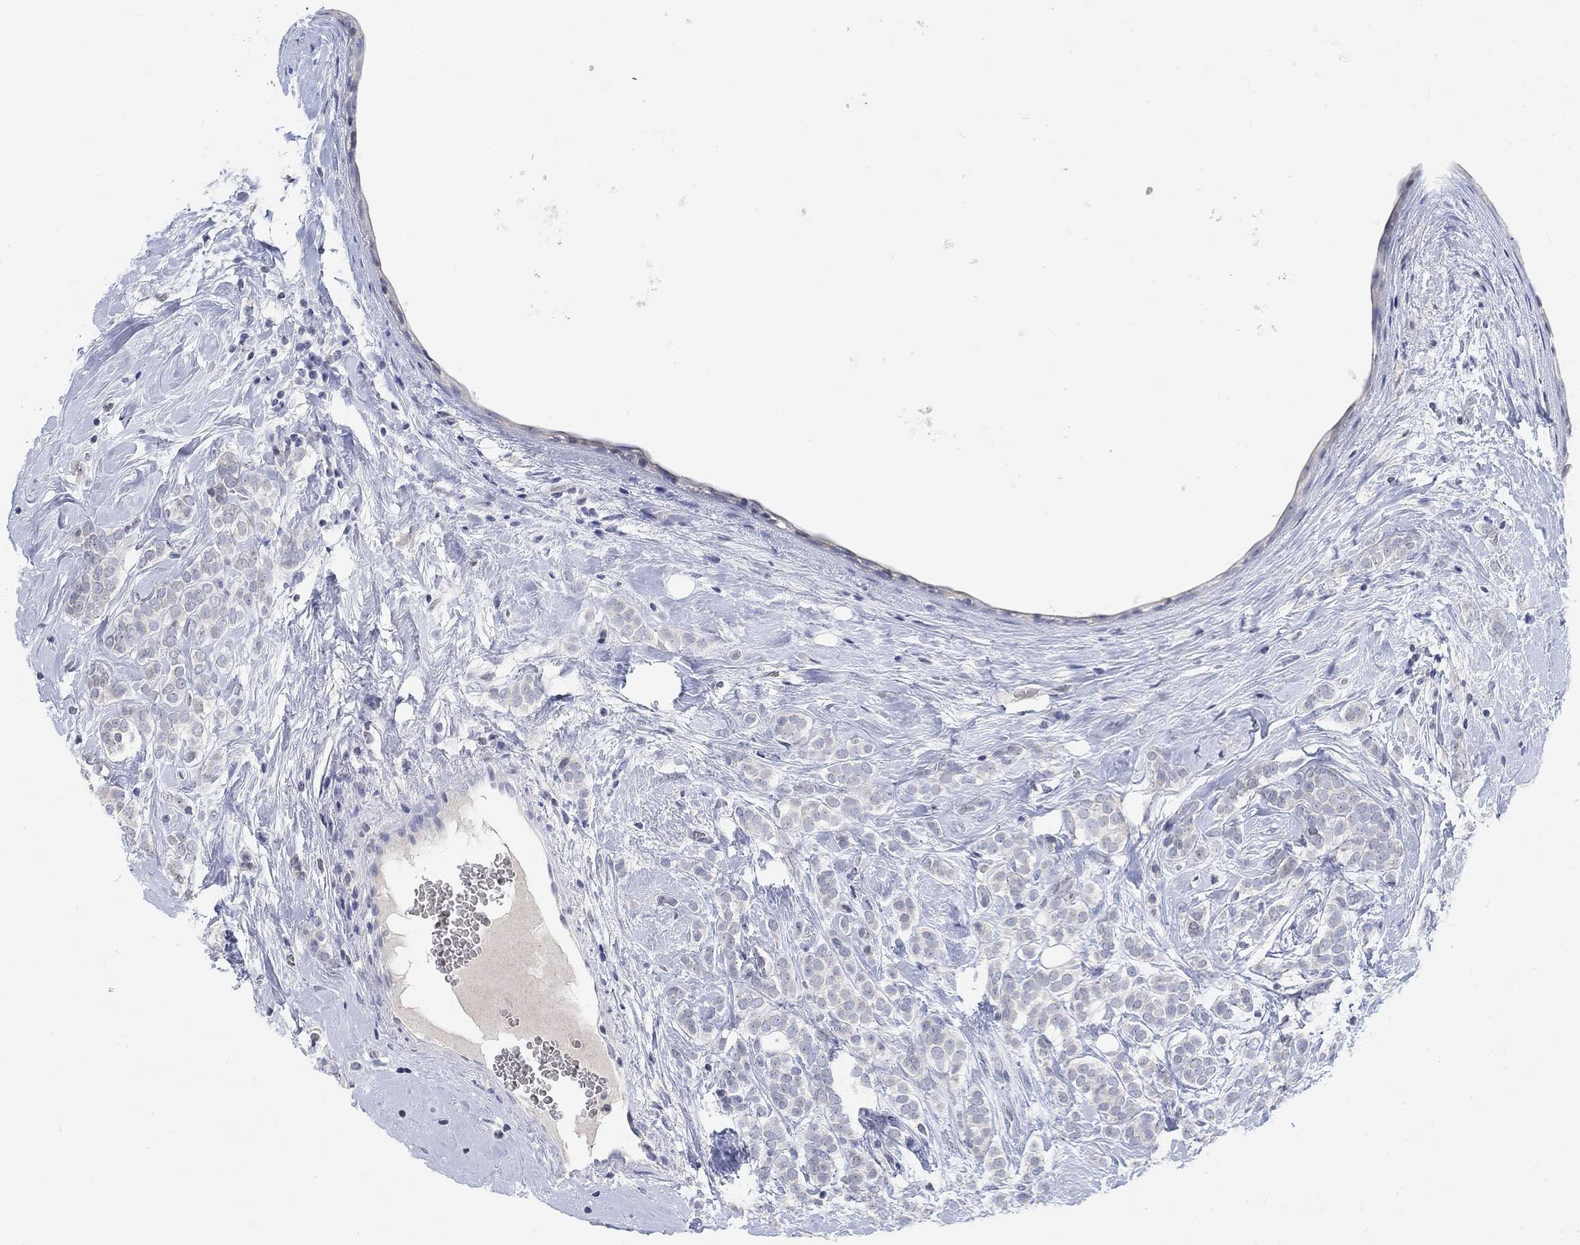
{"staining": {"intensity": "negative", "quantity": "none", "location": "none"}, "tissue": "breast cancer", "cell_type": "Tumor cells", "image_type": "cancer", "snomed": [{"axis": "morphology", "description": "Lobular carcinoma"}, {"axis": "topography", "description": "Breast"}], "caption": "This is a histopathology image of IHC staining of breast cancer, which shows no positivity in tumor cells.", "gene": "ATP6V1E2", "patient": {"sex": "female", "age": 49}}